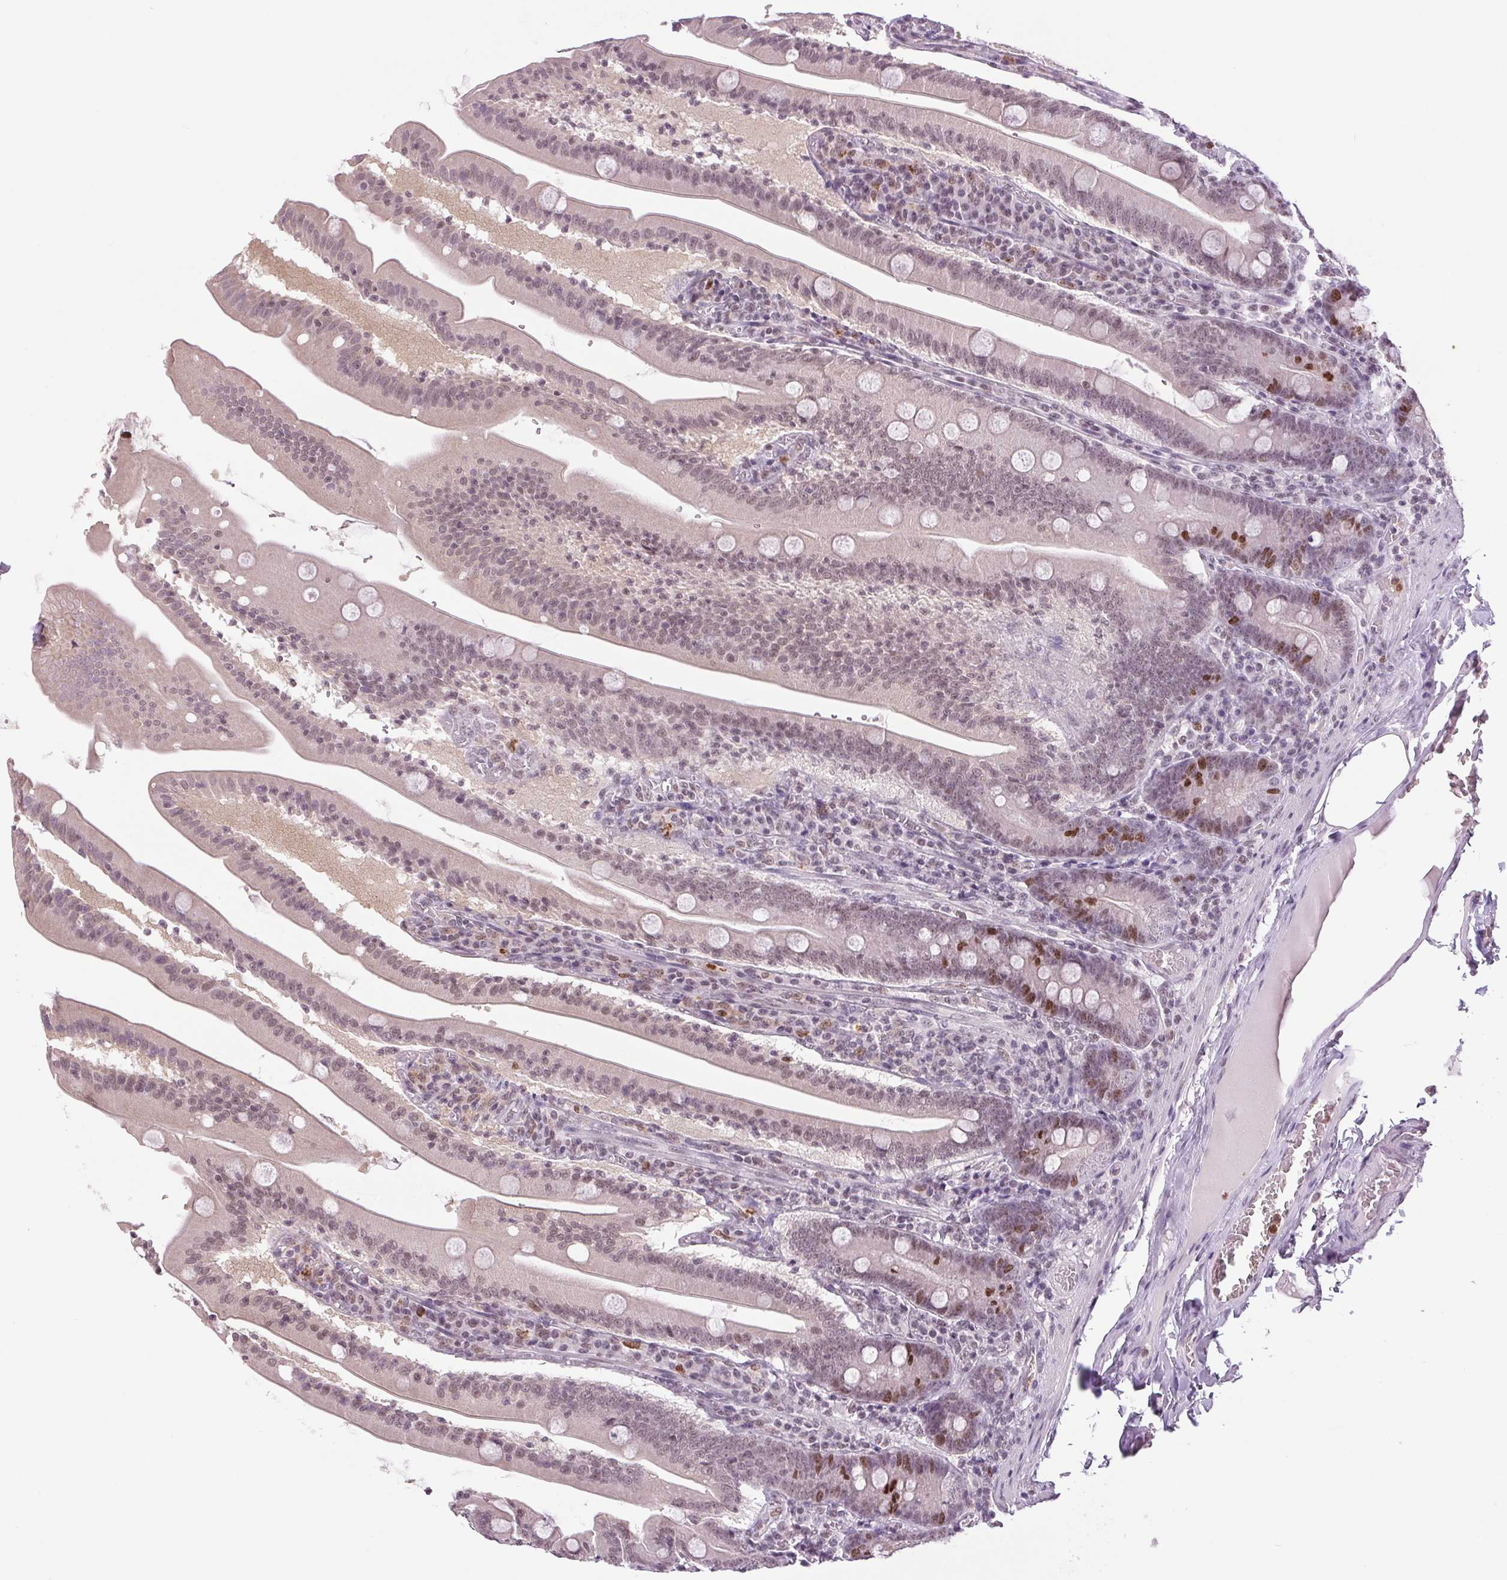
{"staining": {"intensity": "moderate", "quantity": "<25%", "location": "nuclear"}, "tissue": "small intestine", "cell_type": "Glandular cells", "image_type": "normal", "snomed": [{"axis": "morphology", "description": "Normal tissue, NOS"}, {"axis": "topography", "description": "Small intestine"}], "caption": "Small intestine stained for a protein displays moderate nuclear positivity in glandular cells. (DAB = brown stain, brightfield microscopy at high magnification).", "gene": "SMIM6", "patient": {"sex": "male", "age": 37}}